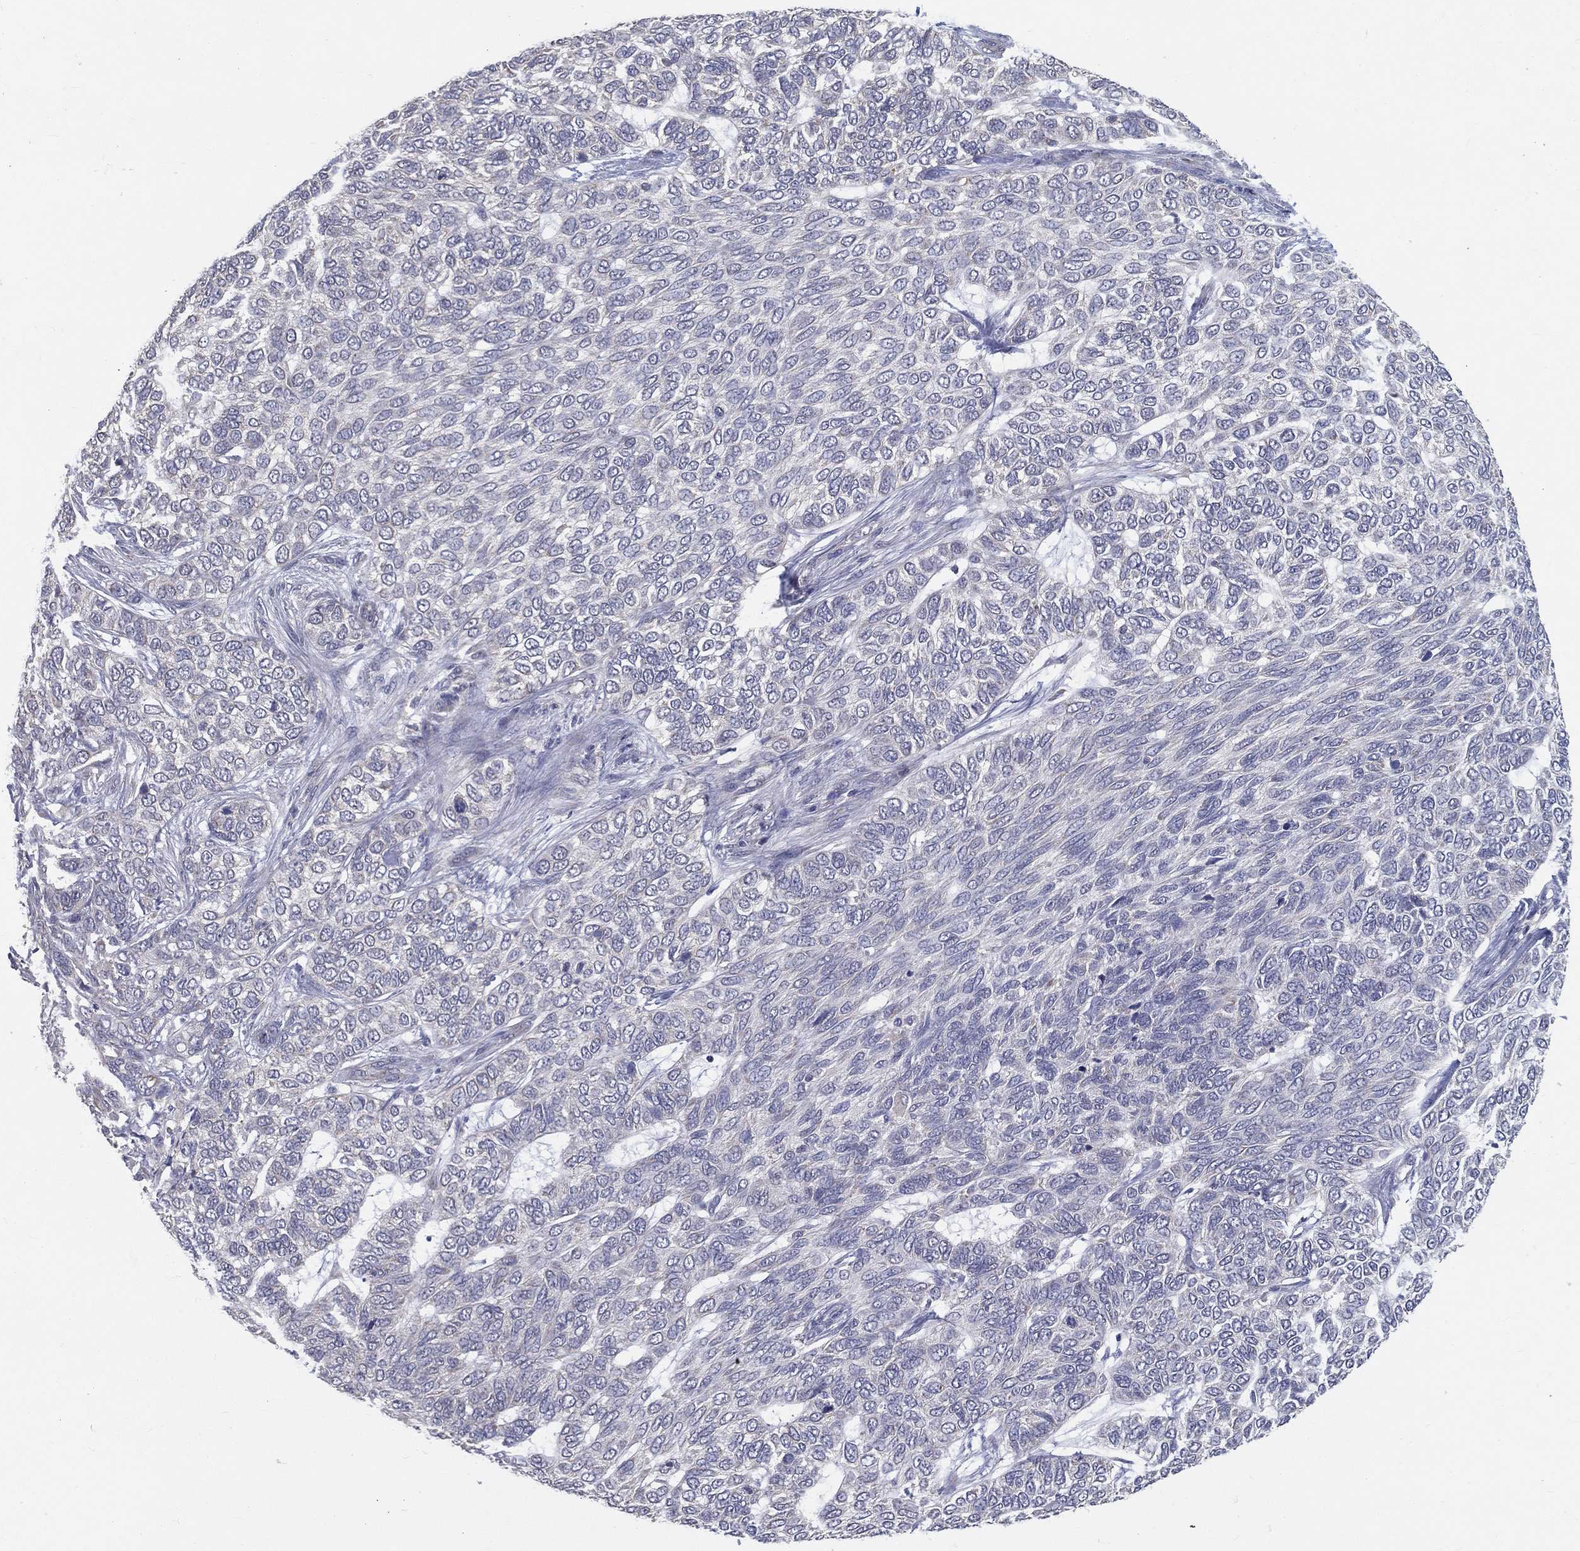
{"staining": {"intensity": "negative", "quantity": "none", "location": "none"}, "tissue": "skin cancer", "cell_type": "Tumor cells", "image_type": "cancer", "snomed": [{"axis": "morphology", "description": "Basal cell carcinoma"}, {"axis": "topography", "description": "Skin"}], "caption": "Tumor cells show no significant protein staining in basal cell carcinoma (skin).", "gene": "PCSK1", "patient": {"sex": "female", "age": 65}}